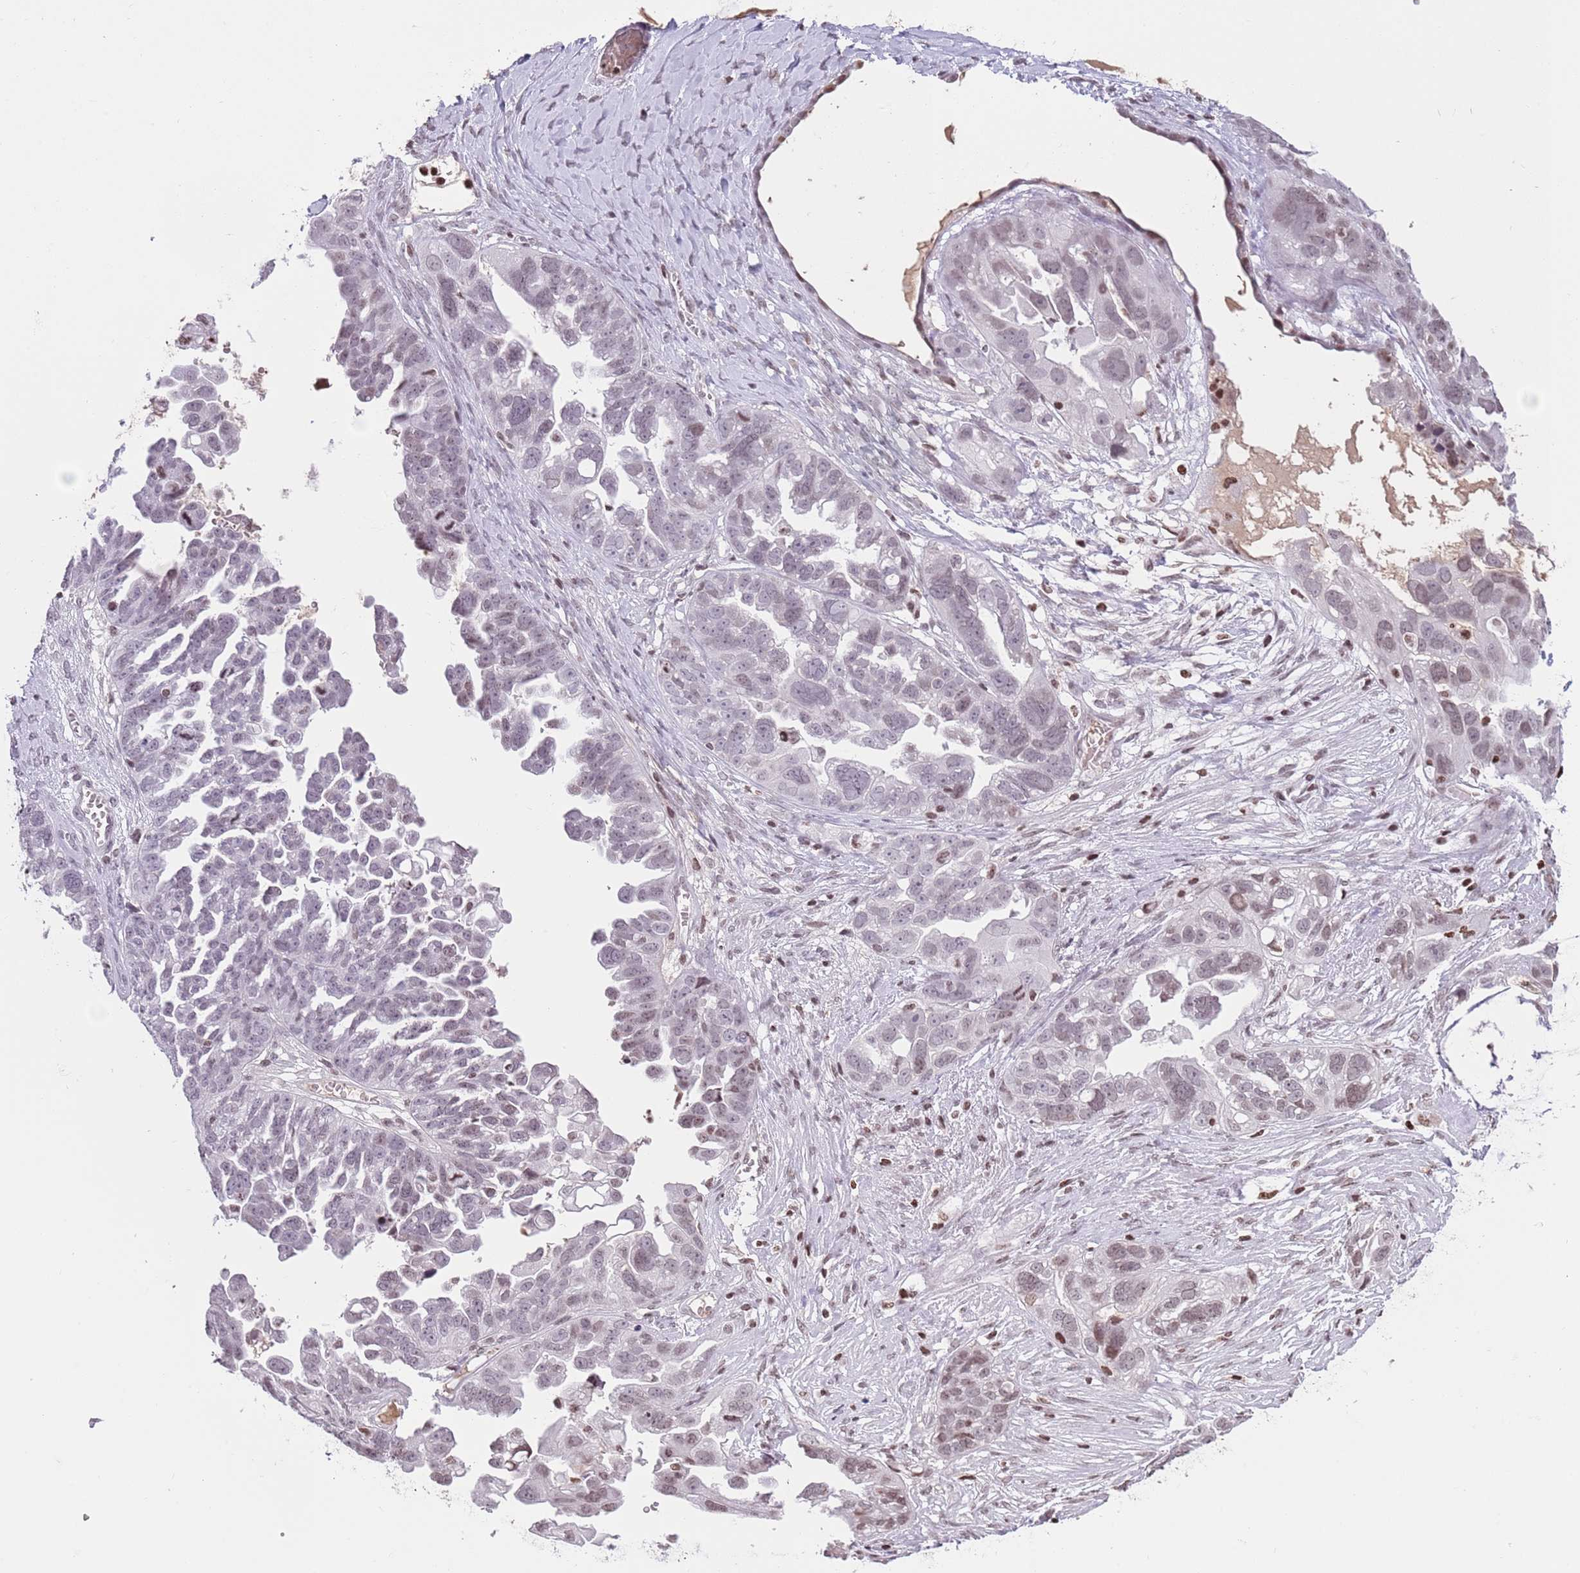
{"staining": {"intensity": "weak", "quantity": "25%-75%", "location": "nuclear"}, "tissue": "ovarian cancer", "cell_type": "Tumor cells", "image_type": "cancer", "snomed": [{"axis": "morphology", "description": "Cystadenocarcinoma, serous, NOS"}, {"axis": "topography", "description": "Ovary"}], "caption": "An immunohistochemistry image of tumor tissue is shown. Protein staining in brown shows weak nuclear positivity in ovarian cancer (serous cystadenocarcinoma) within tumor cells.", "gene": "KPNA3", "patient": {"sex": "female", "age": 79}}